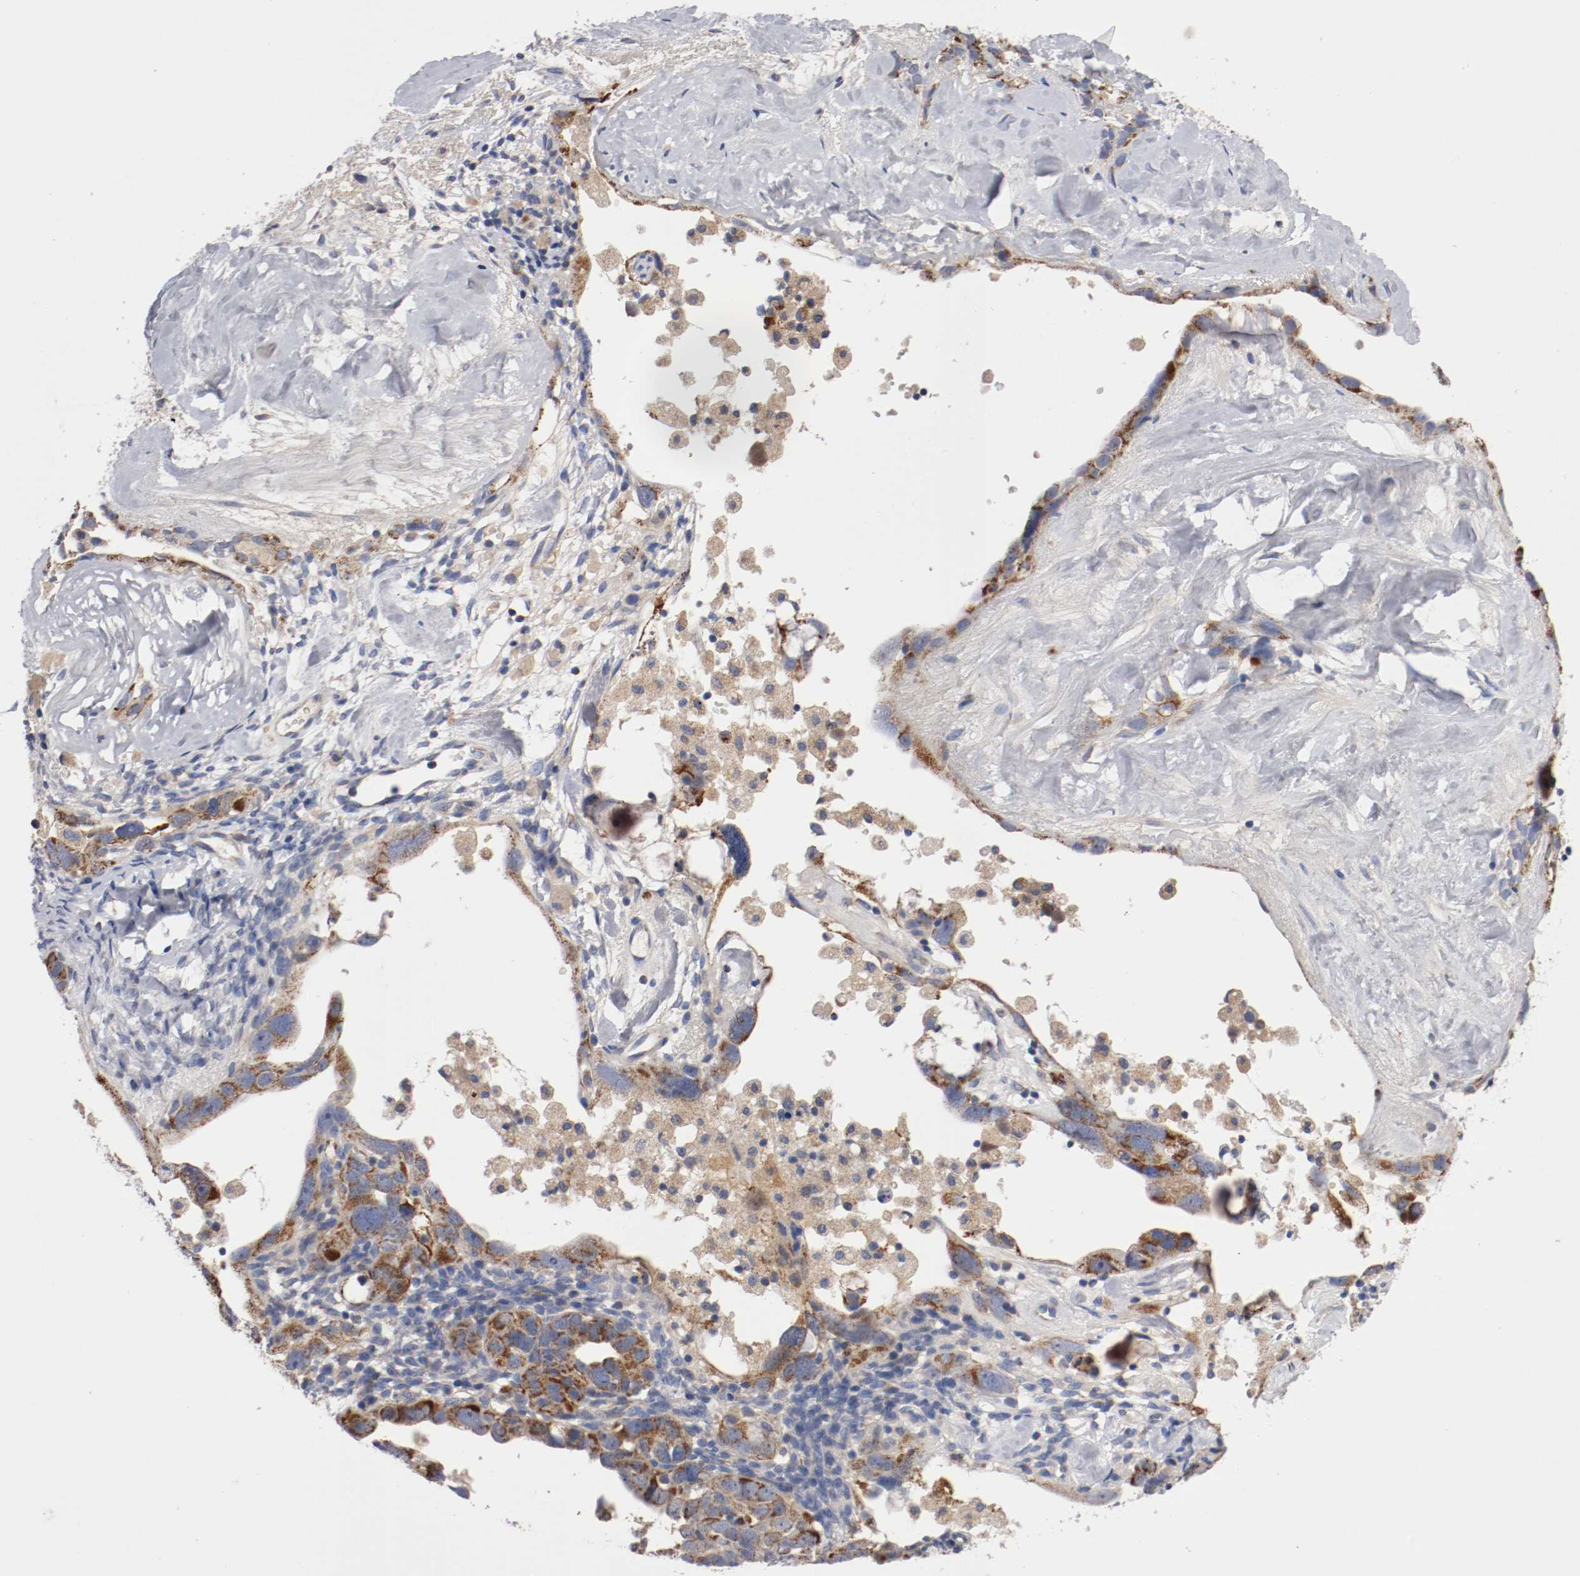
{"staining": {"intensity": "weak", "quantity": ">75%", "location": "cytoplasmic/membranous"}, "tissue": "ovarian cancer", "cell_type": "Tumor cells", "image_type": "cancer", "snomed": [{"axis": "morphology", "description": "Cystadenocarcinoma, serous, NOS"}, {"axis": "topography", "description": "Ovary"}], "caption": "Immunohistochemical staining of human ovarian serous cystadenocarcinoma shows weak cytoplasmic/membranous protein staining in approximately >75% of tumor cells. The staining was performed using DAB (3,3'-diaminobenzidine) to visualize the protein expression in brown, while the nuclei were stained in blue with hematoxylin (Magnification: 20x).", "gene": "PCSK6", "patient": {"sex": "female", "age": 66}}